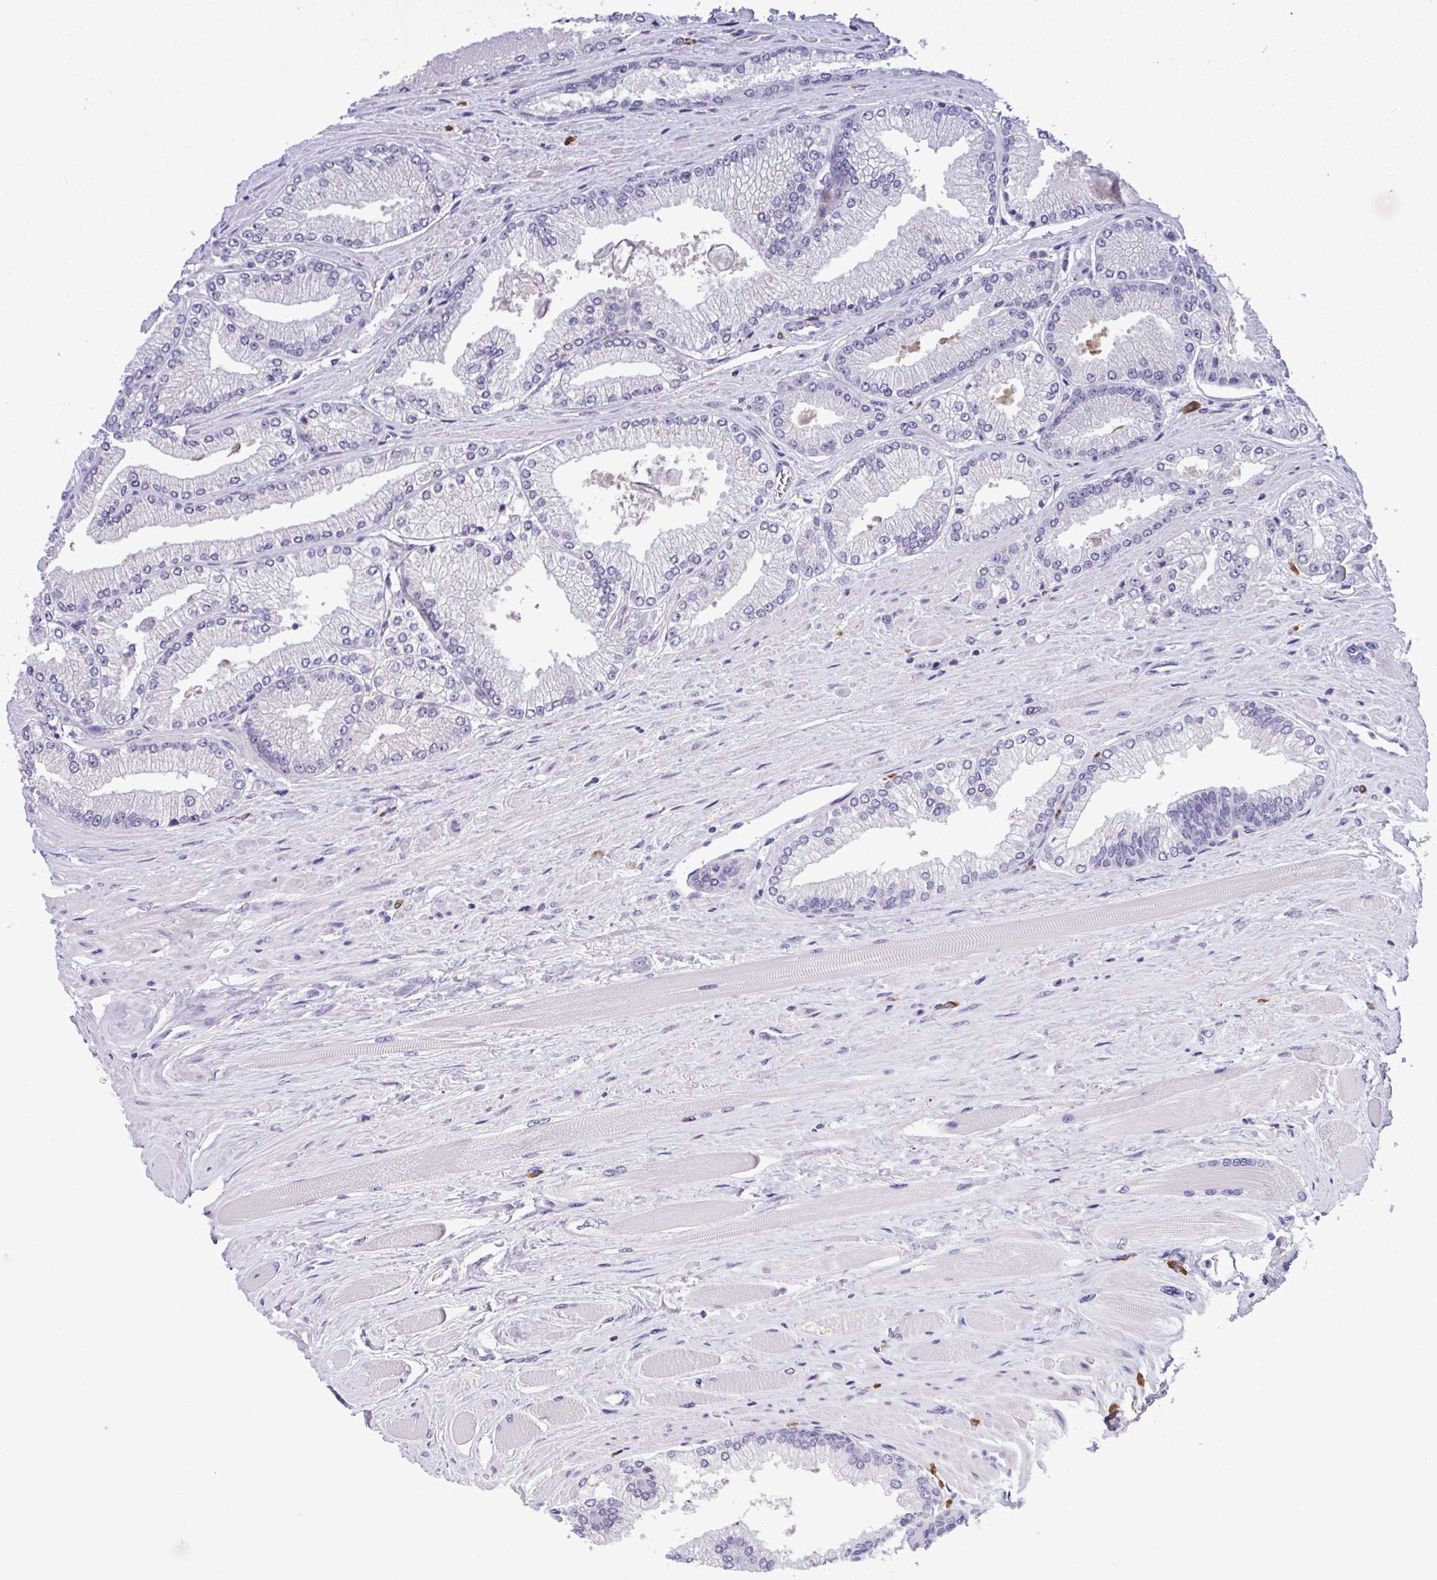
{"staining": {"intensity": "negative", "quantity": "none", "location": "none"}, "tissue": "prostate cancer", "cell_type": "Tumor cells", "image_type": "cancer", "snomed": [{"axis": "morphology", "description": "Adenocarcinoma, Low grade"}, {"axis": "topography", "description": "Prostate"}], "caption": "Prostate cancer was stained to show a protein in brown. There is no significant staining in tumor cells. (Brightfield microscopy of DAB (3,3'-diaminobenzidine) IHC at high magnification).", "gene": "YBX2", "patient": {"sex": "male", "age": 67}}